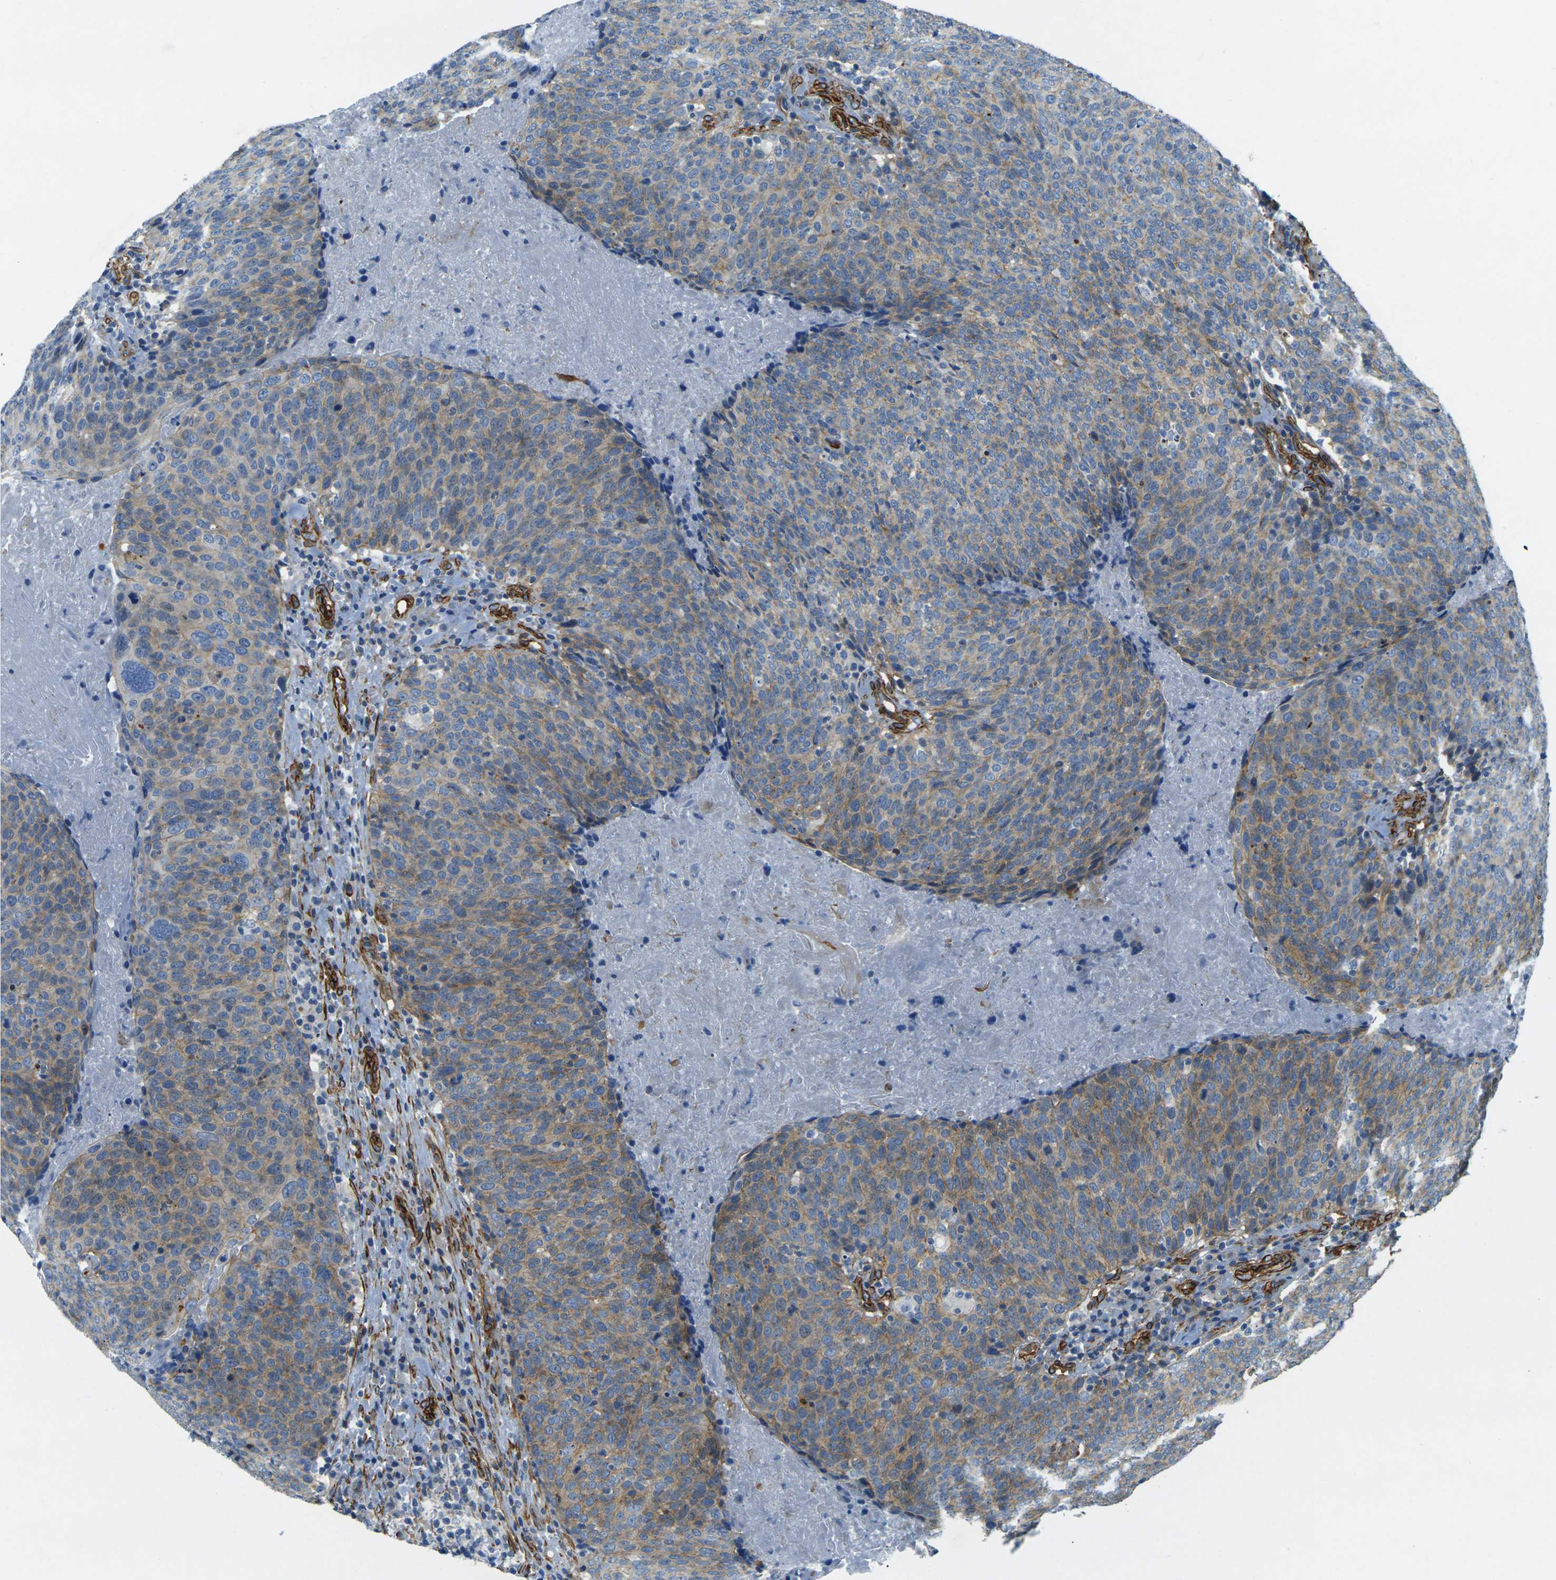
{"staining": {"intensity": "moderate", "quantity": "25%-75%", "location": "cytoplasmic/membranous"}, "tissue": "head and neck cancer", "cell_type": "Tumor cells", "image_type": "cancer", "snomed": [{"axis": "morphology", "description": "Squamous cell carcinoma, NOS"}, {"axis": "morphology", "description": "Squamous cell carcinoma, metastatic, NOS"}, {"axis": "topography", "description": "Lymph node"}, {"axis": "topography", "description": "Head-Neck"}], "caption": "Moderate cytoplasmic/membranous protein expression is appreciated in about 25%-75% of tumor cells in head and neck squamous cell carcinoma.", "gene": "EPHA7", "patient": {"sex": "male", "age": 62}}